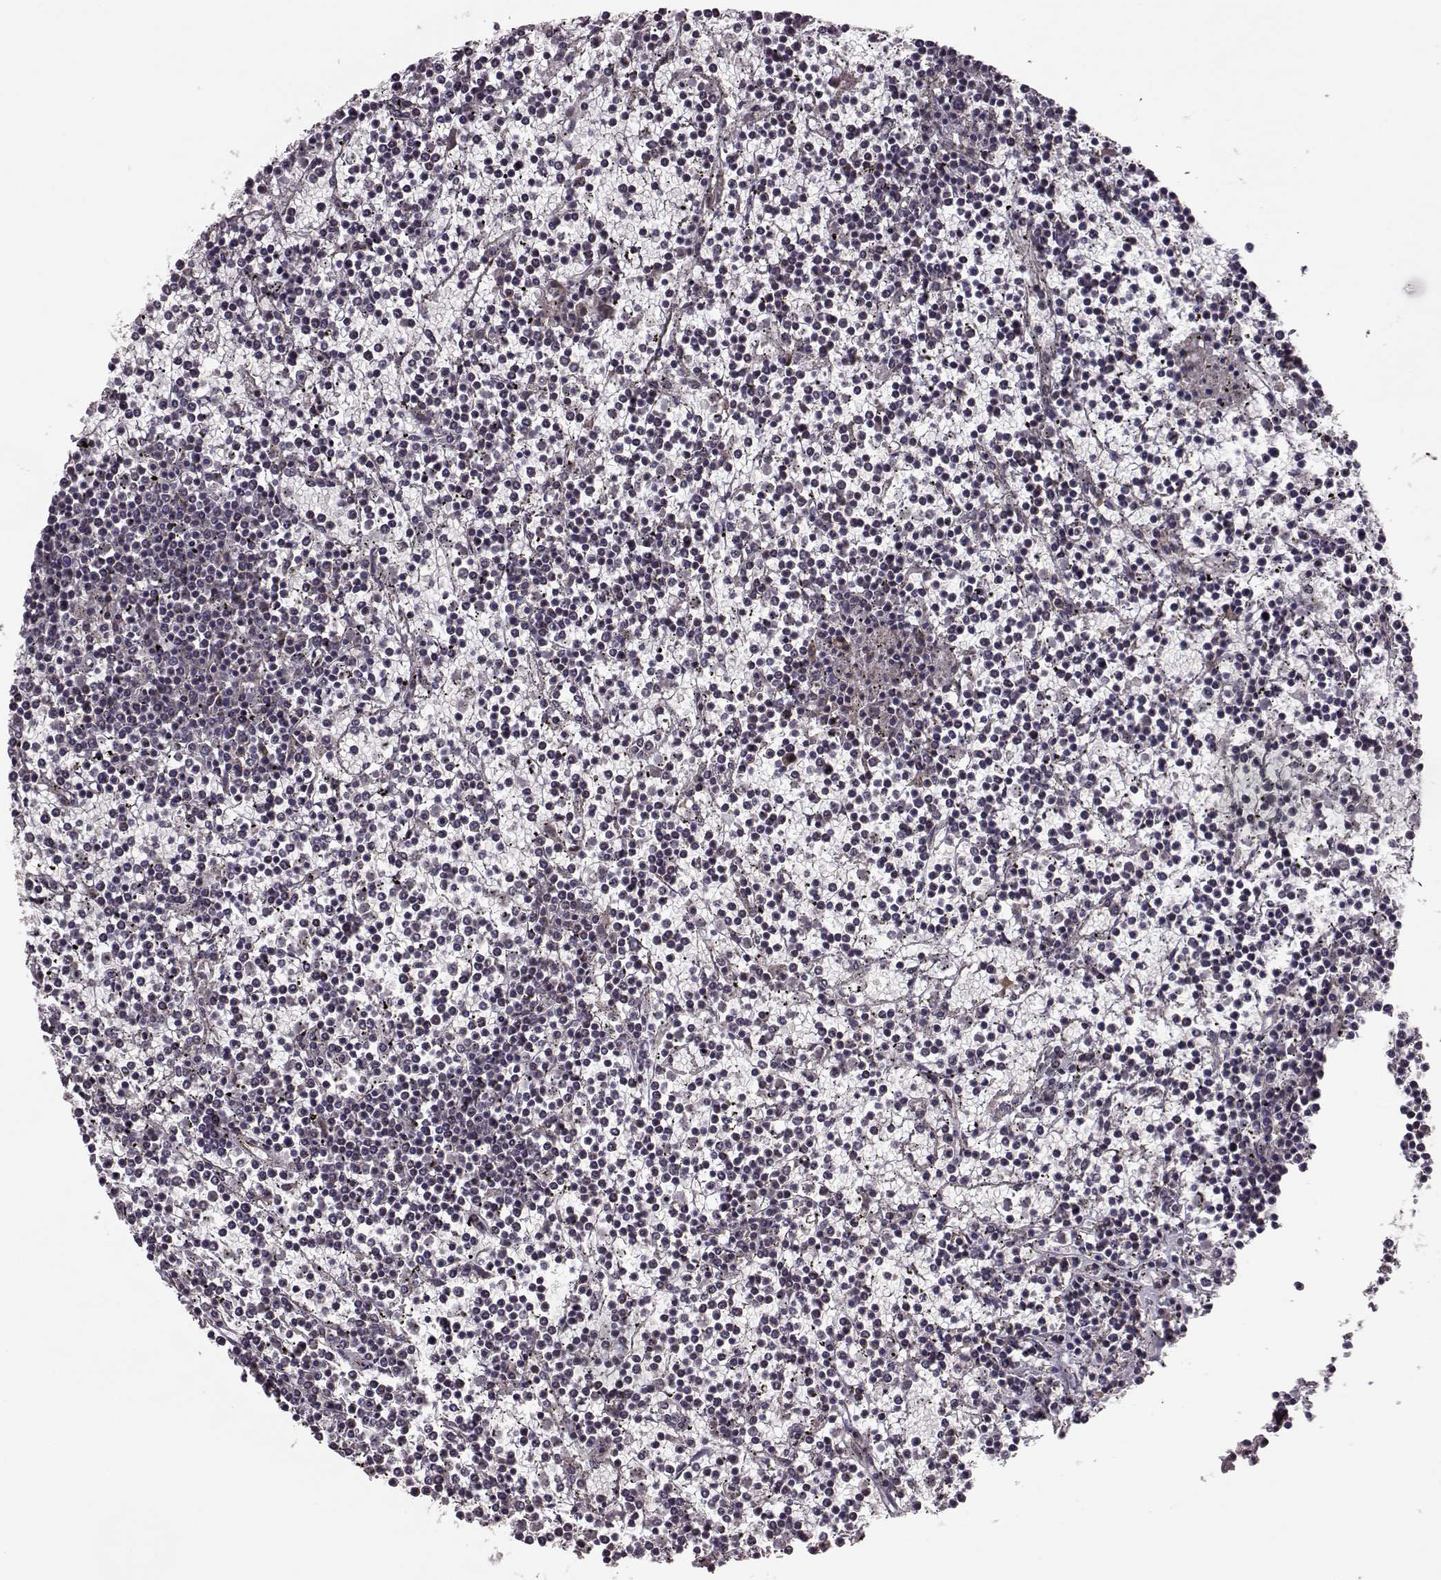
{"staining": {"intensity": "negative", "quantity": "none", "location": "none"}, "tissue": "lymphoma", "cell_type": "Tumor cells", "image_type": "cancer", "snomed": [{"axis": "morphology", "description": "Malignant lymphoma, non-Hodgkin's type, Low grade"}, {"axis": "topography", "description": "Spleen"}], "caption": "A high-resolution micrograph shows immunohistochemistry (IHC) staining of lymphoma, which reveals no significant positivity in tumor cells.", "gene": "SYNPO", "patient": {"sex": "female", "age": 19}}